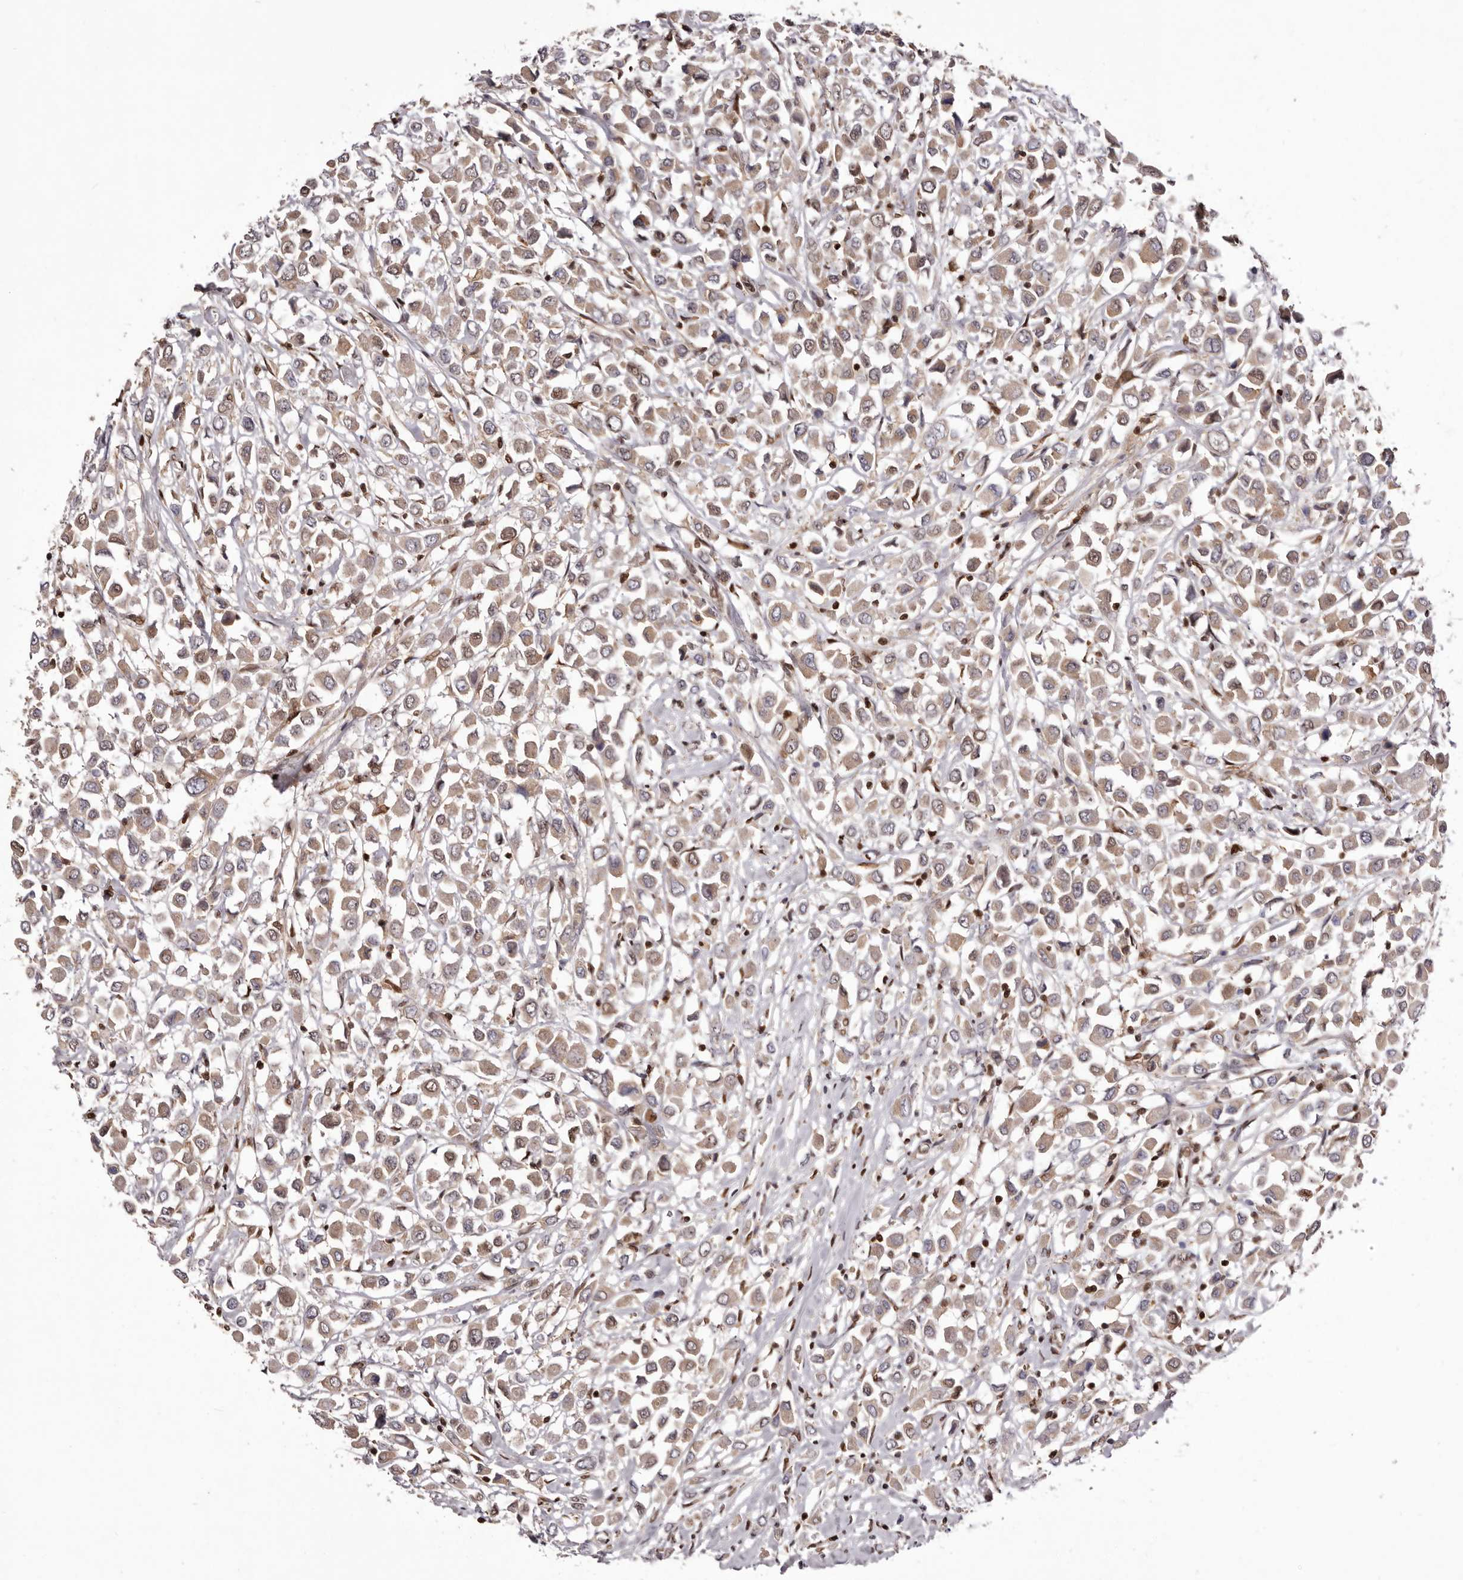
{"staining": {"intensity": "weak", "quantity": ">75%", "location": "cytoplasmic/membranous,nuclear"}, "tissue": "breast cancer", "cell_type": "Tumor cells", "image_type": "cancer", "snomed": [{"axis": "morphology", "description": "Duct carcinoma"}, {"axis": "topography", "description": "Breast"}], "caption": "Weak cytoplasmic/membranous and nuclear positivity is identified in about >75% of tumor cells in infiltrating ductal carcinoma (breast).", "gene": "FBXO5", "patient": {"sex": "female", "age": 61}}